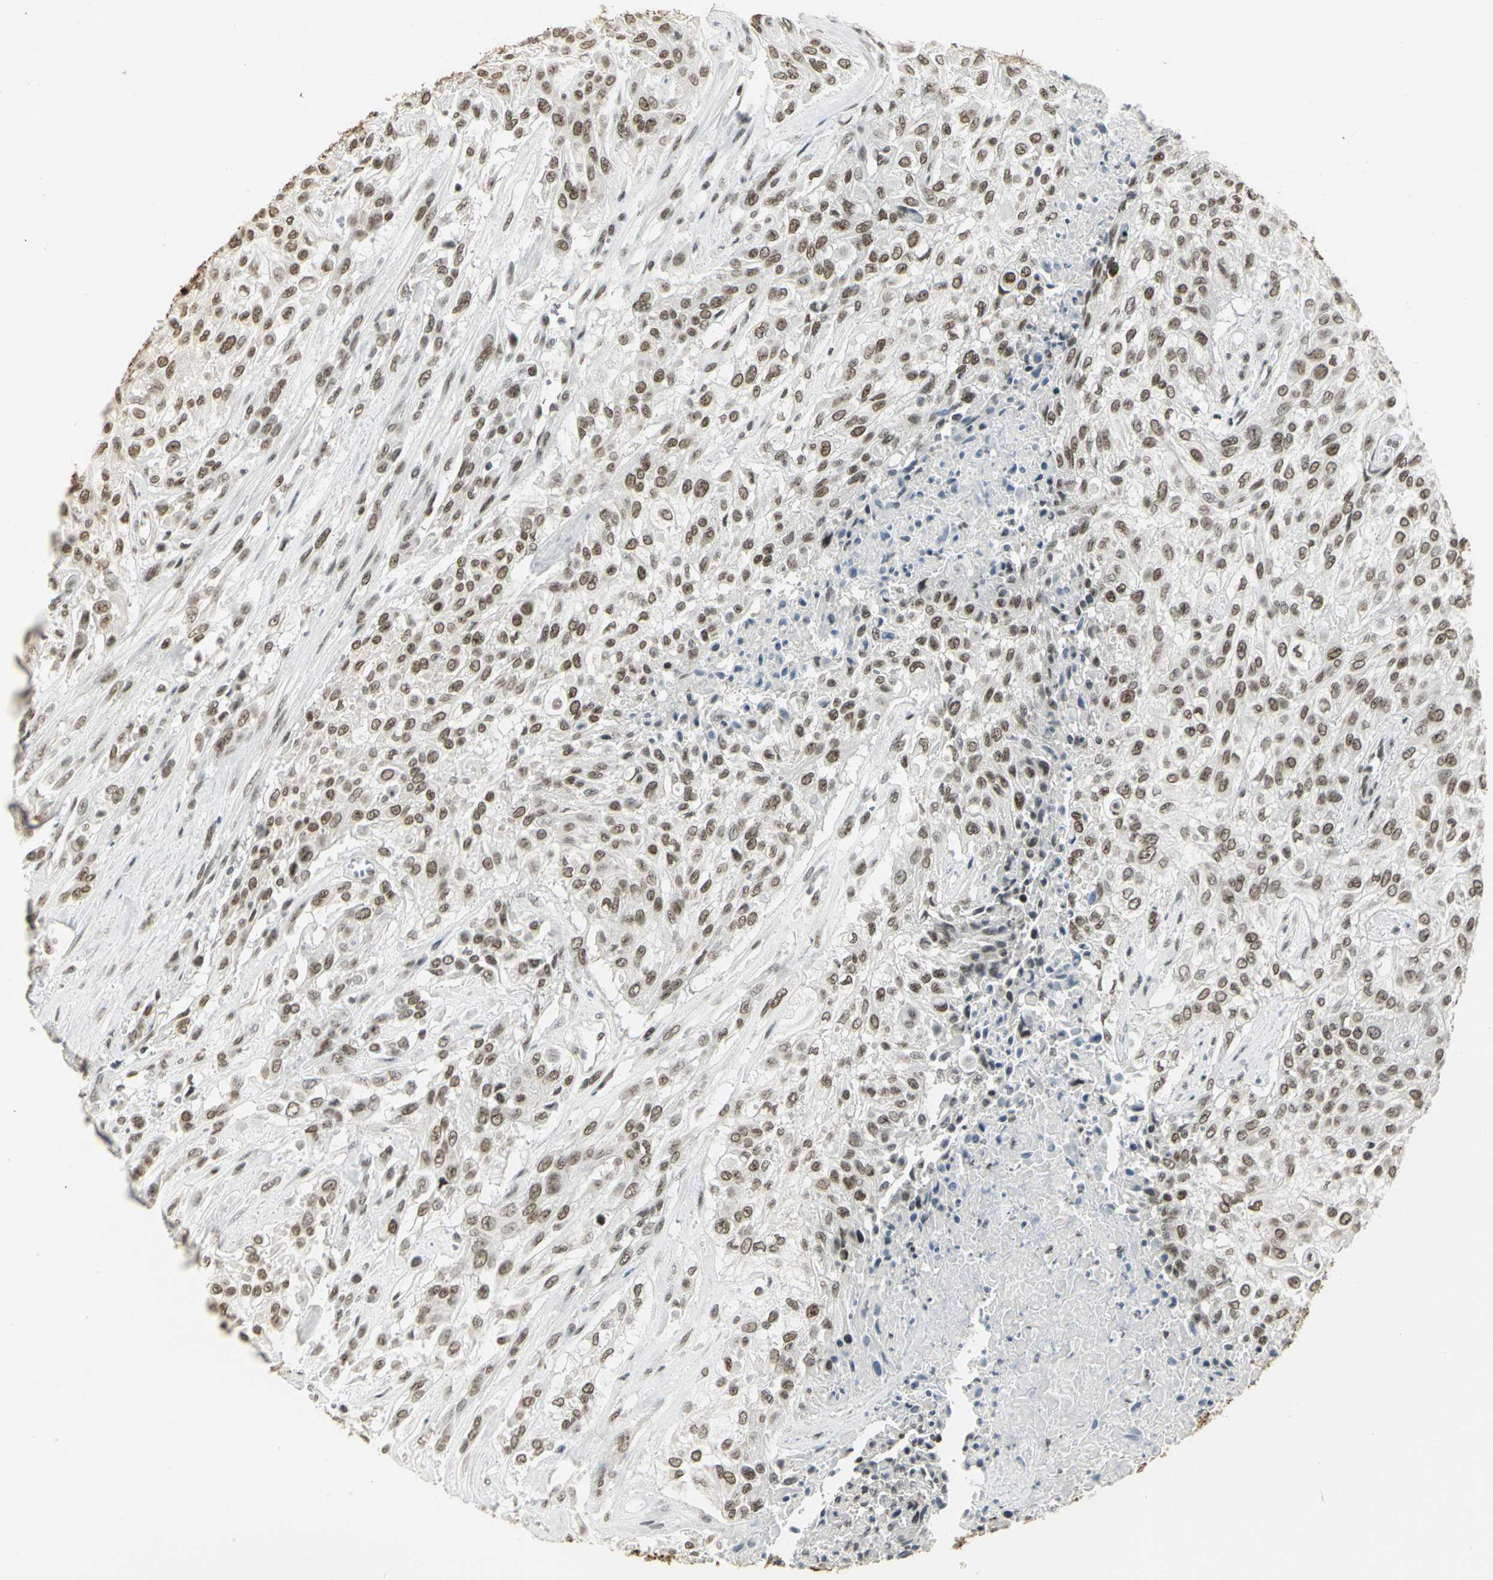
{"staining": {"intensity": "moderate", "quantity": ">75%", "location": "nuclear"}, "tissue": "urothelial cancer", "cell_type": "Tumor cells", "image_type": "cancer", "snomed": [{"axis": "morphology", "description": "Urothelial carcinoma, High grade"}, {"axis": "topography", "description": "Urinary bladder"}], "caption": "The image shows immunohistochemical staining of urothelial cancer. There is moderate nuclear expression is identified in approximately >75% of tumor cells.", "gene": "CBX3", "patient": {"sex": "male", "age": 57}}